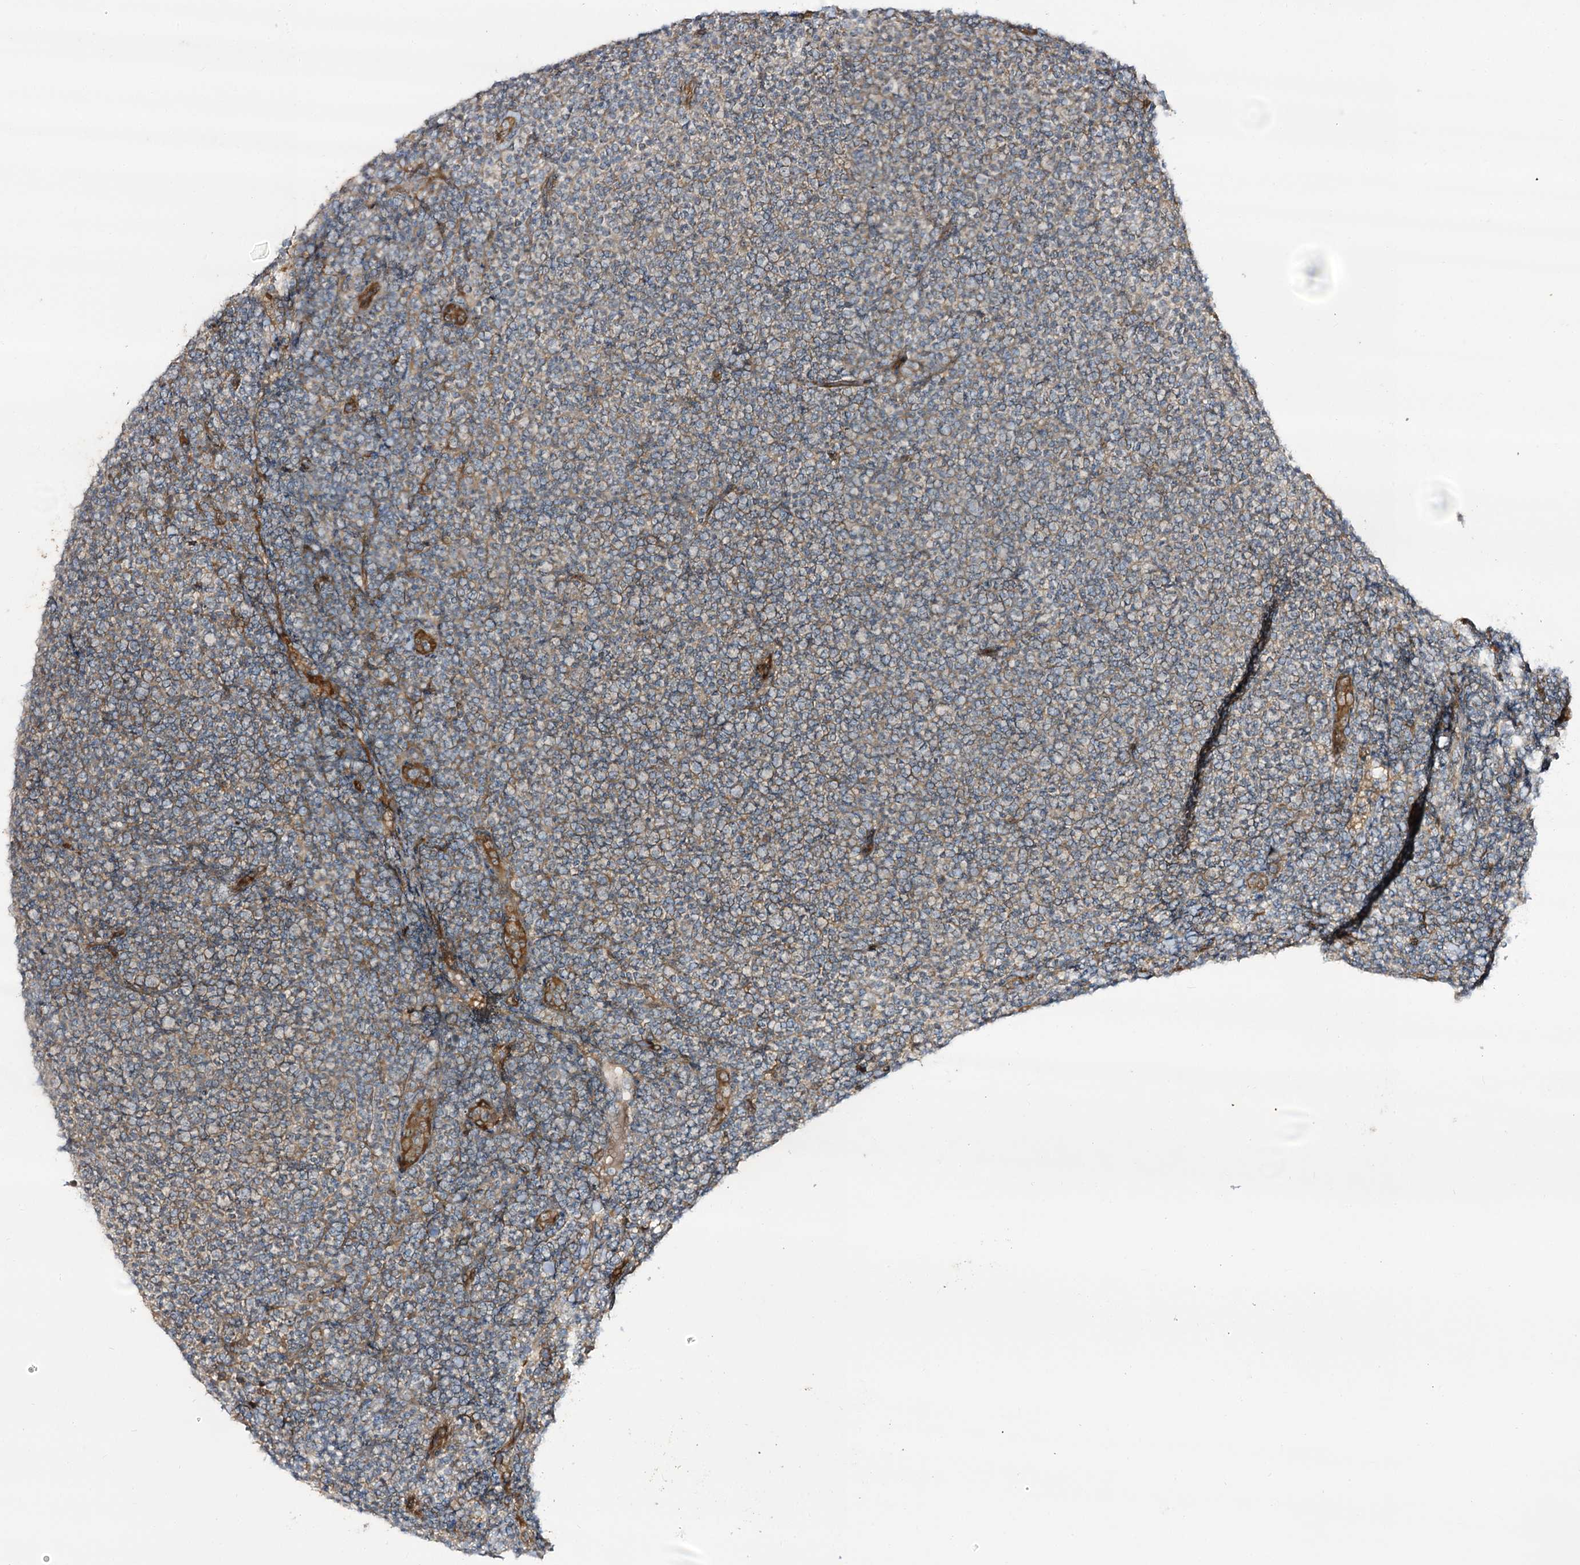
{"staining": {"intensity": "weak", "quantity": ">75%", "location": "cytoplasmic/membranous"}, "tissue": "lymphoma", "cell_type": "Tumor cells", "image_type": "cancer", "snomed": [{"axis": "morphology", "description": "Malignant lymphoma, non-Hodgkin's type, Low grade"}, {"axis": "topography", "description": "Lymph node"}], "caption": "This histopathology image reveals immunohistochemistry (IHC) staining of human low-grade malignant lymphoma, non-Hodgkin's type, with low weak cytoplasmic/membranous staining in about >75% of tumor cells.", "gene": "C11orf80", "patient": {"sex": "male", "age": 66}}